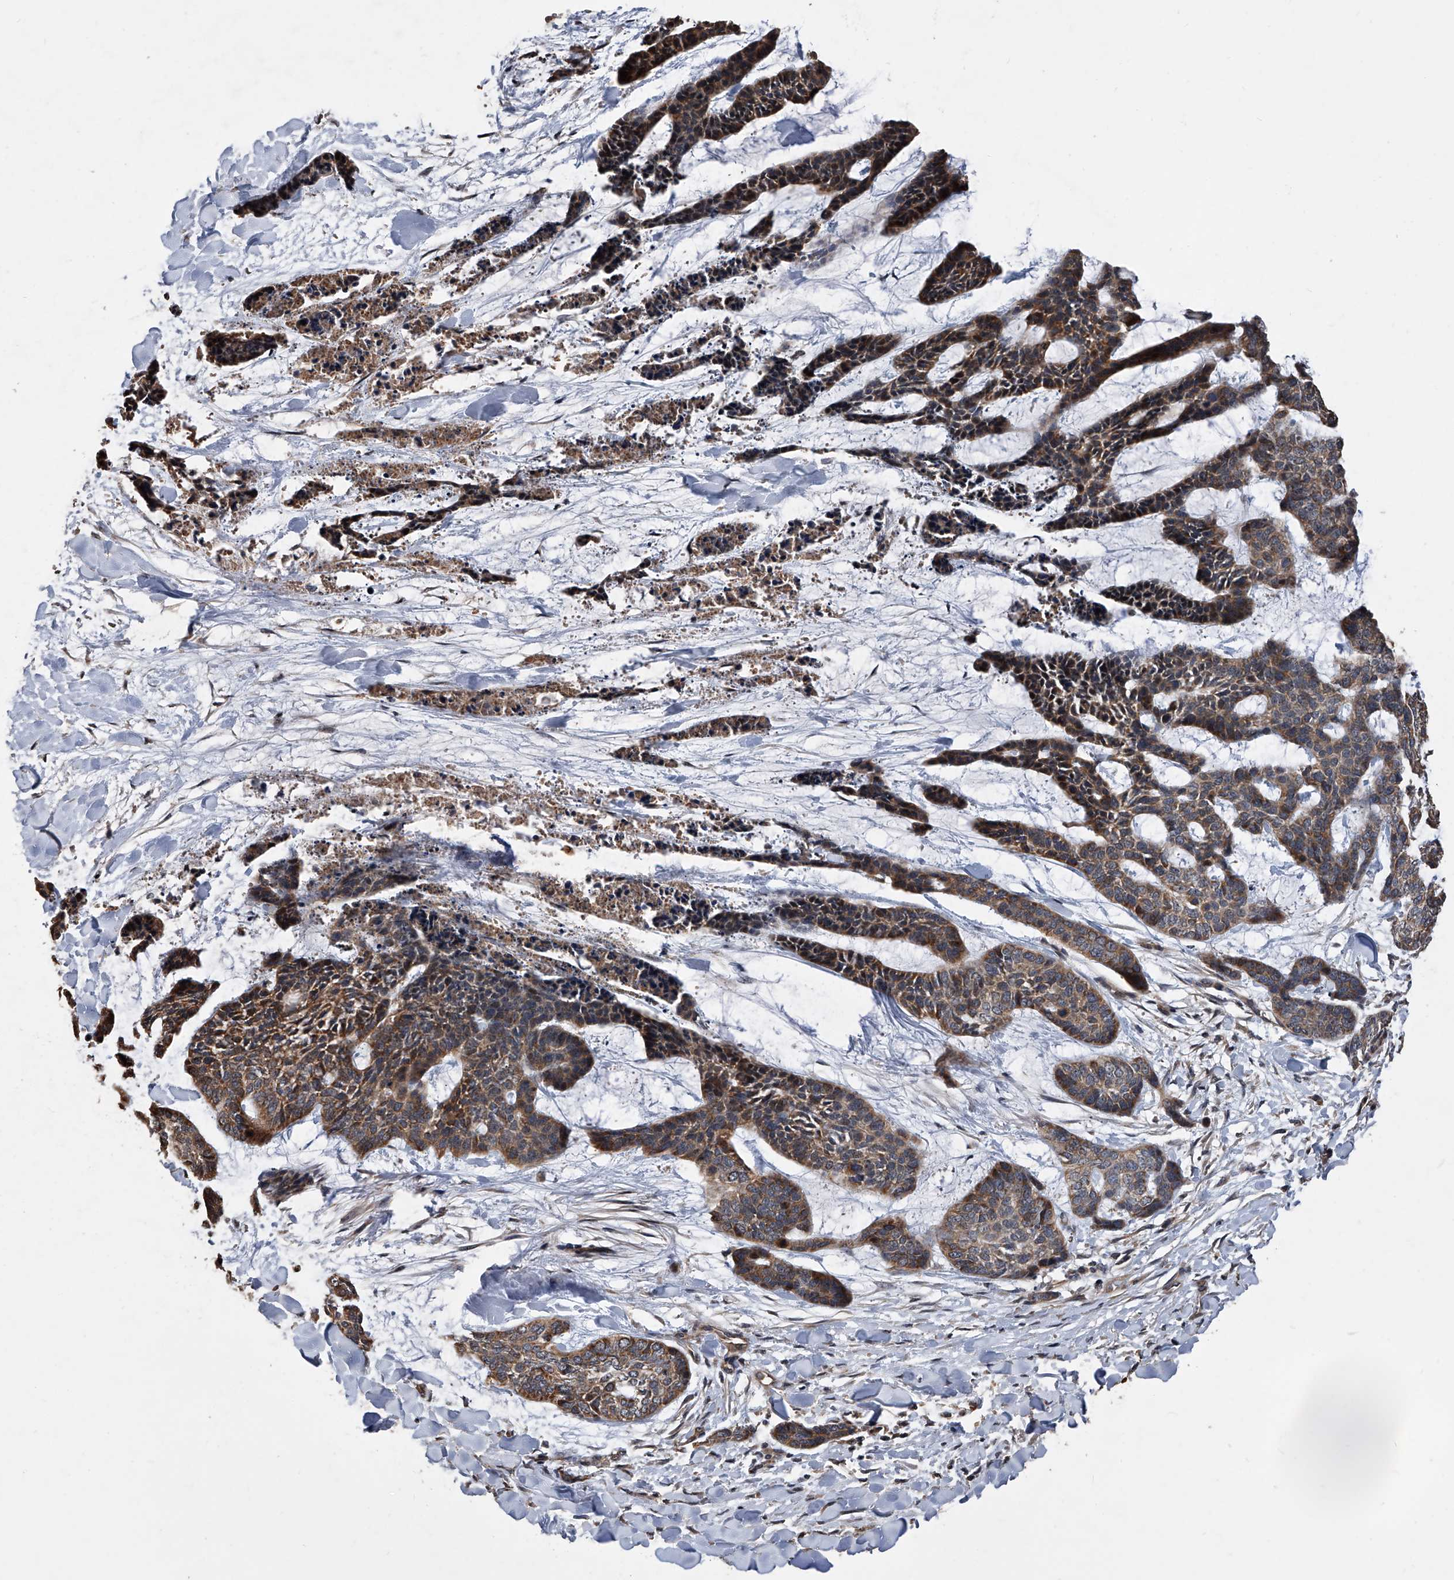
{"staining": {"intensity": "moderate", "quantity": ">75%", "location": "cytoplasmic/membranous"}, "tissue": "skin cancer", "cell_type": "Tumor cells", "image_type": "cancer", "snomed": [{"axis": "morphology", "description": "Basal cell carcinoma"}, {"axis": "topography", "description": "Skin"}], "caption": "This histopathology image reveals immunohistochemistry (IHC) staining of human skin basal cell carcinoma, with medium moderate cytoplasmic/membranous staining in approximately >75% of tumor cells.", "gene": "LTV1", "patient": {"sex": "female", "age": 64}}